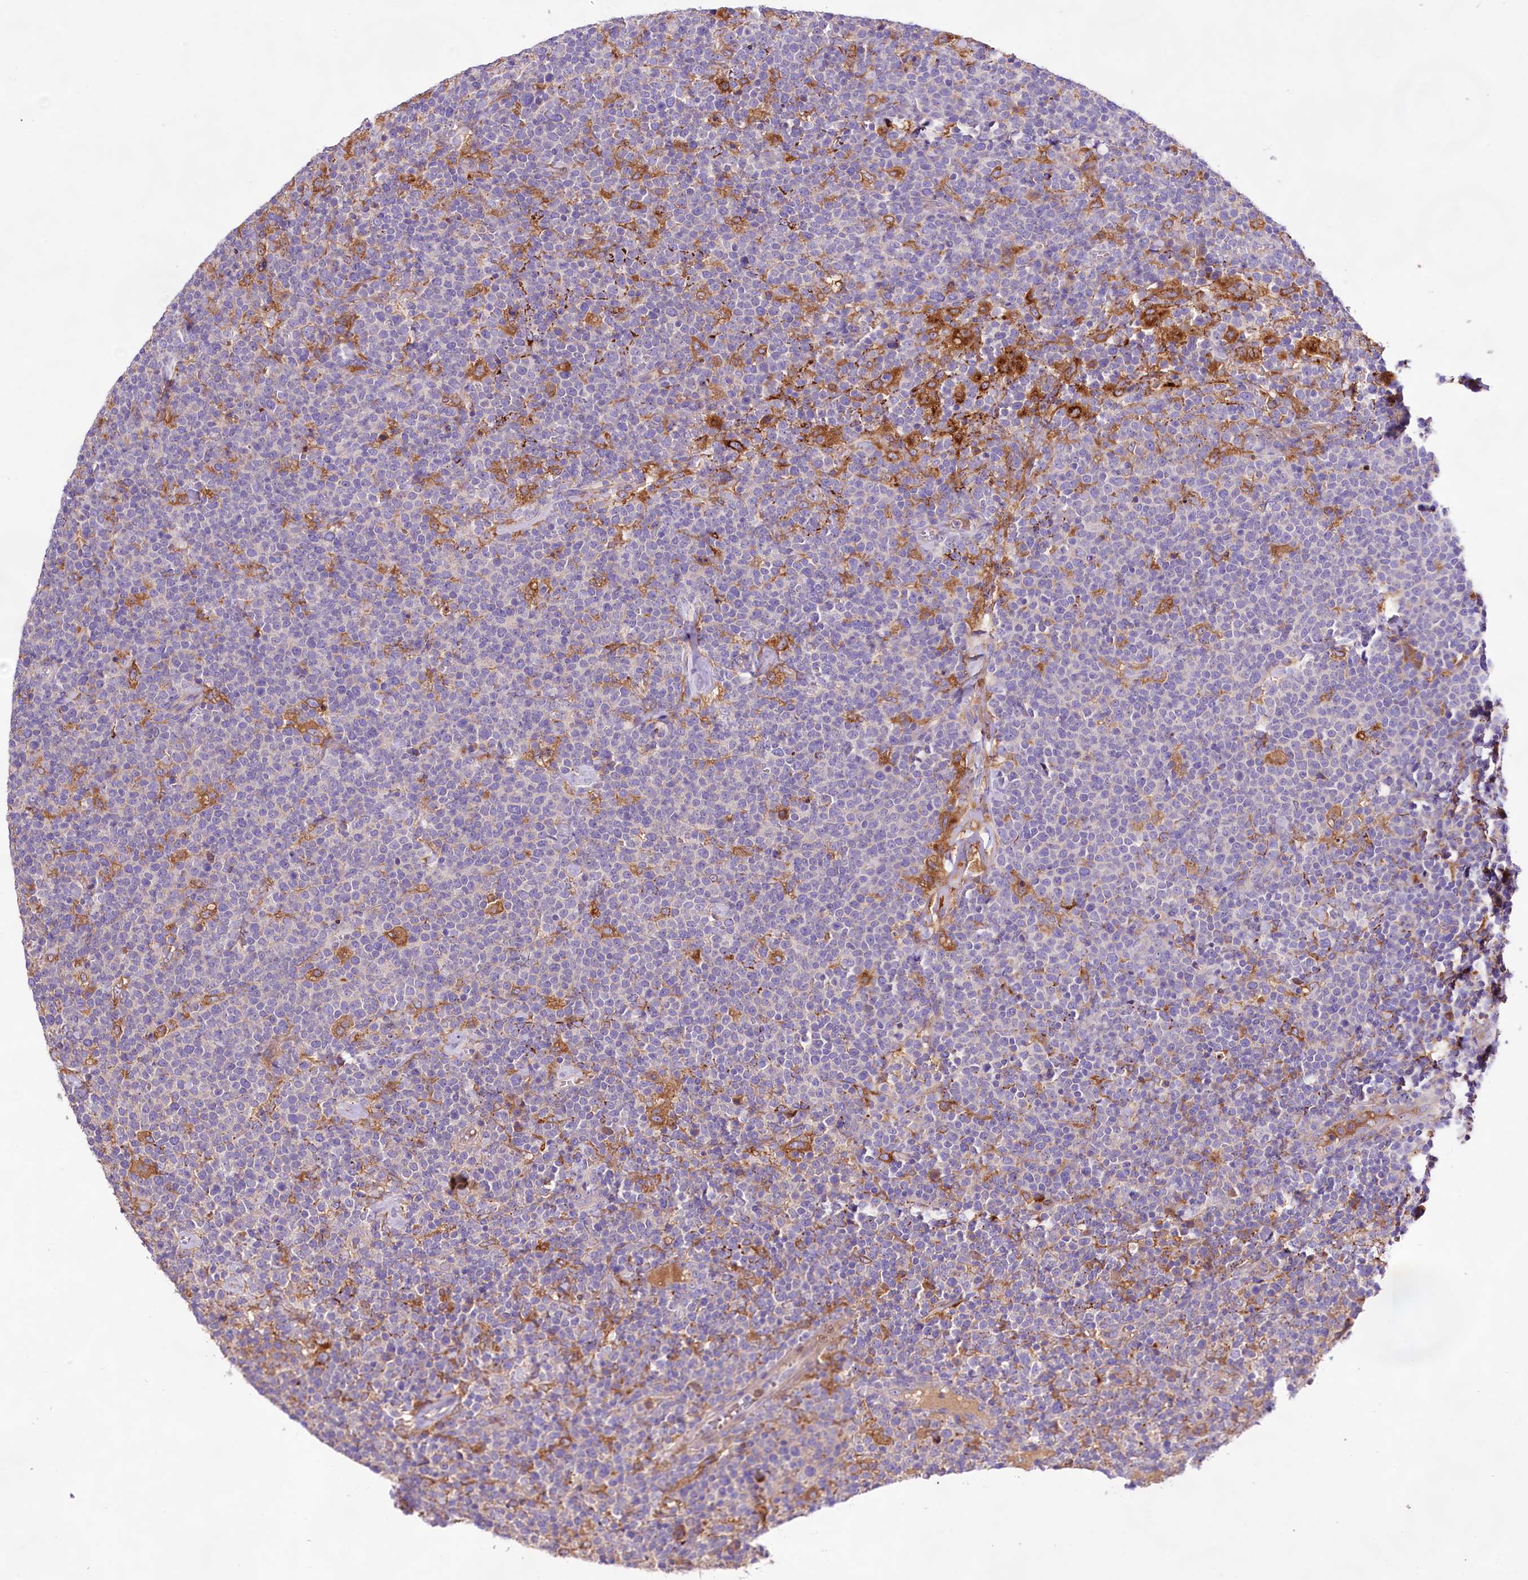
{"staining": {"intensity": "negative", "quantity": "none", "location": "none"}, "tissue": "lymphoma", "cell_type": "Tumor cells", "image_type": "cancer", "snomed": [{"axis": "morphology", "description": "Malignant lymphoma, non-Hodgkin's type, High grade"}, {"axis": "topography", "description": "Lymph node"}], "caption": "Malignant lymphoma, non-Hodgkin's type (high-grade) was stained to show a protein in brown. There is no significant staining in tumor cells. Brightfield microscopy of immunohistochemistry stained with DAB (brown) and hematoxylin (blue), captured at high magnification.", "gene": "DMXL2", "patient": {"sex": "male", "age": 61}}